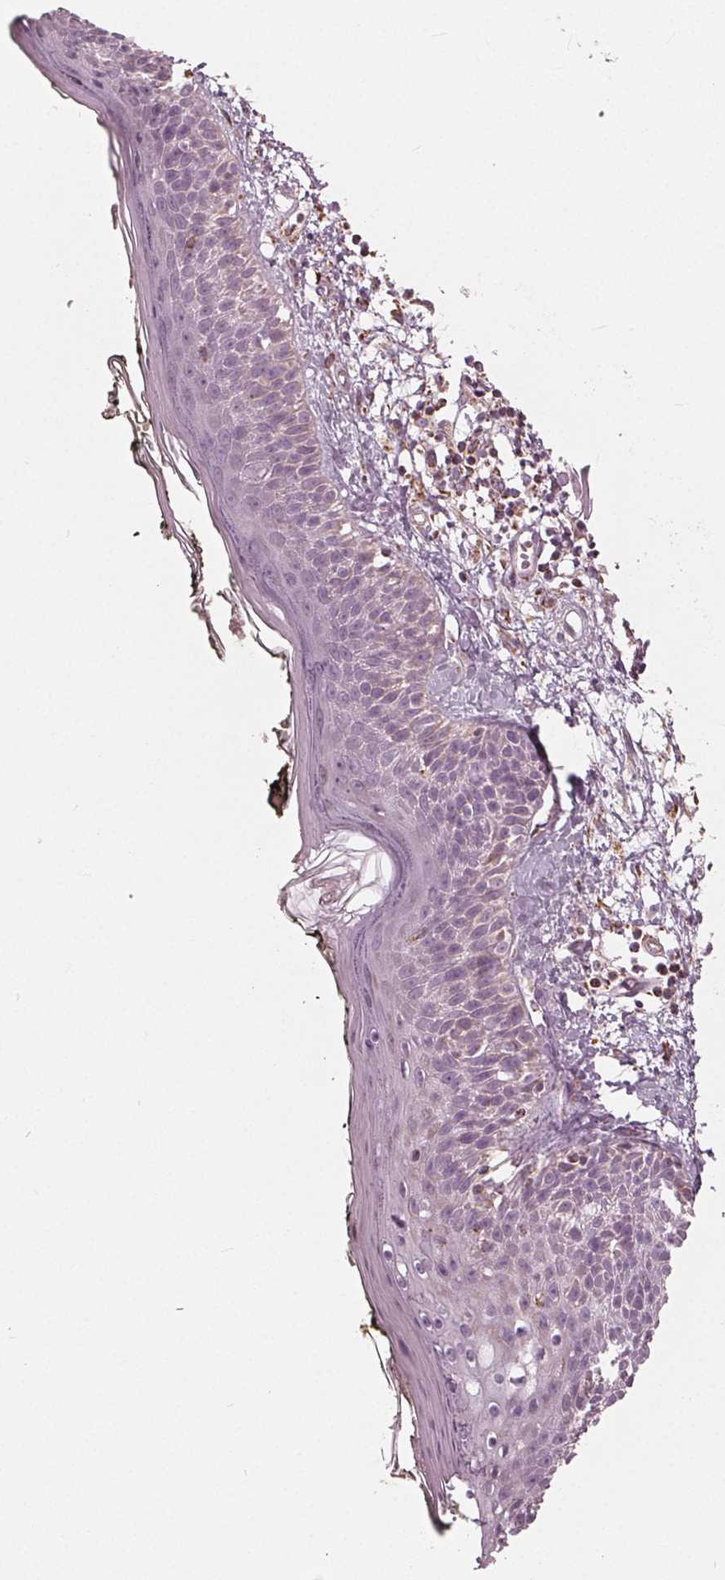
{"staining": {"intensity": "negative", "quantity": "none", "location": "none"}, "tissue": "skin", "cell_type": "Fibroblasts", "image_type": "normal", "snomed": [{"axis": "morphology", "description": "Normal tissue, NOS"}, {"axis": "topography", "description": "Skin"}], "caption": "High power microscopy histopathology image of an immunohistochemistry image of unremarkable skin, revealing no significant positivity in fibroblasts.", "gene": "DCAF4L2", "patient": {"sex": "male", "age": 76}}